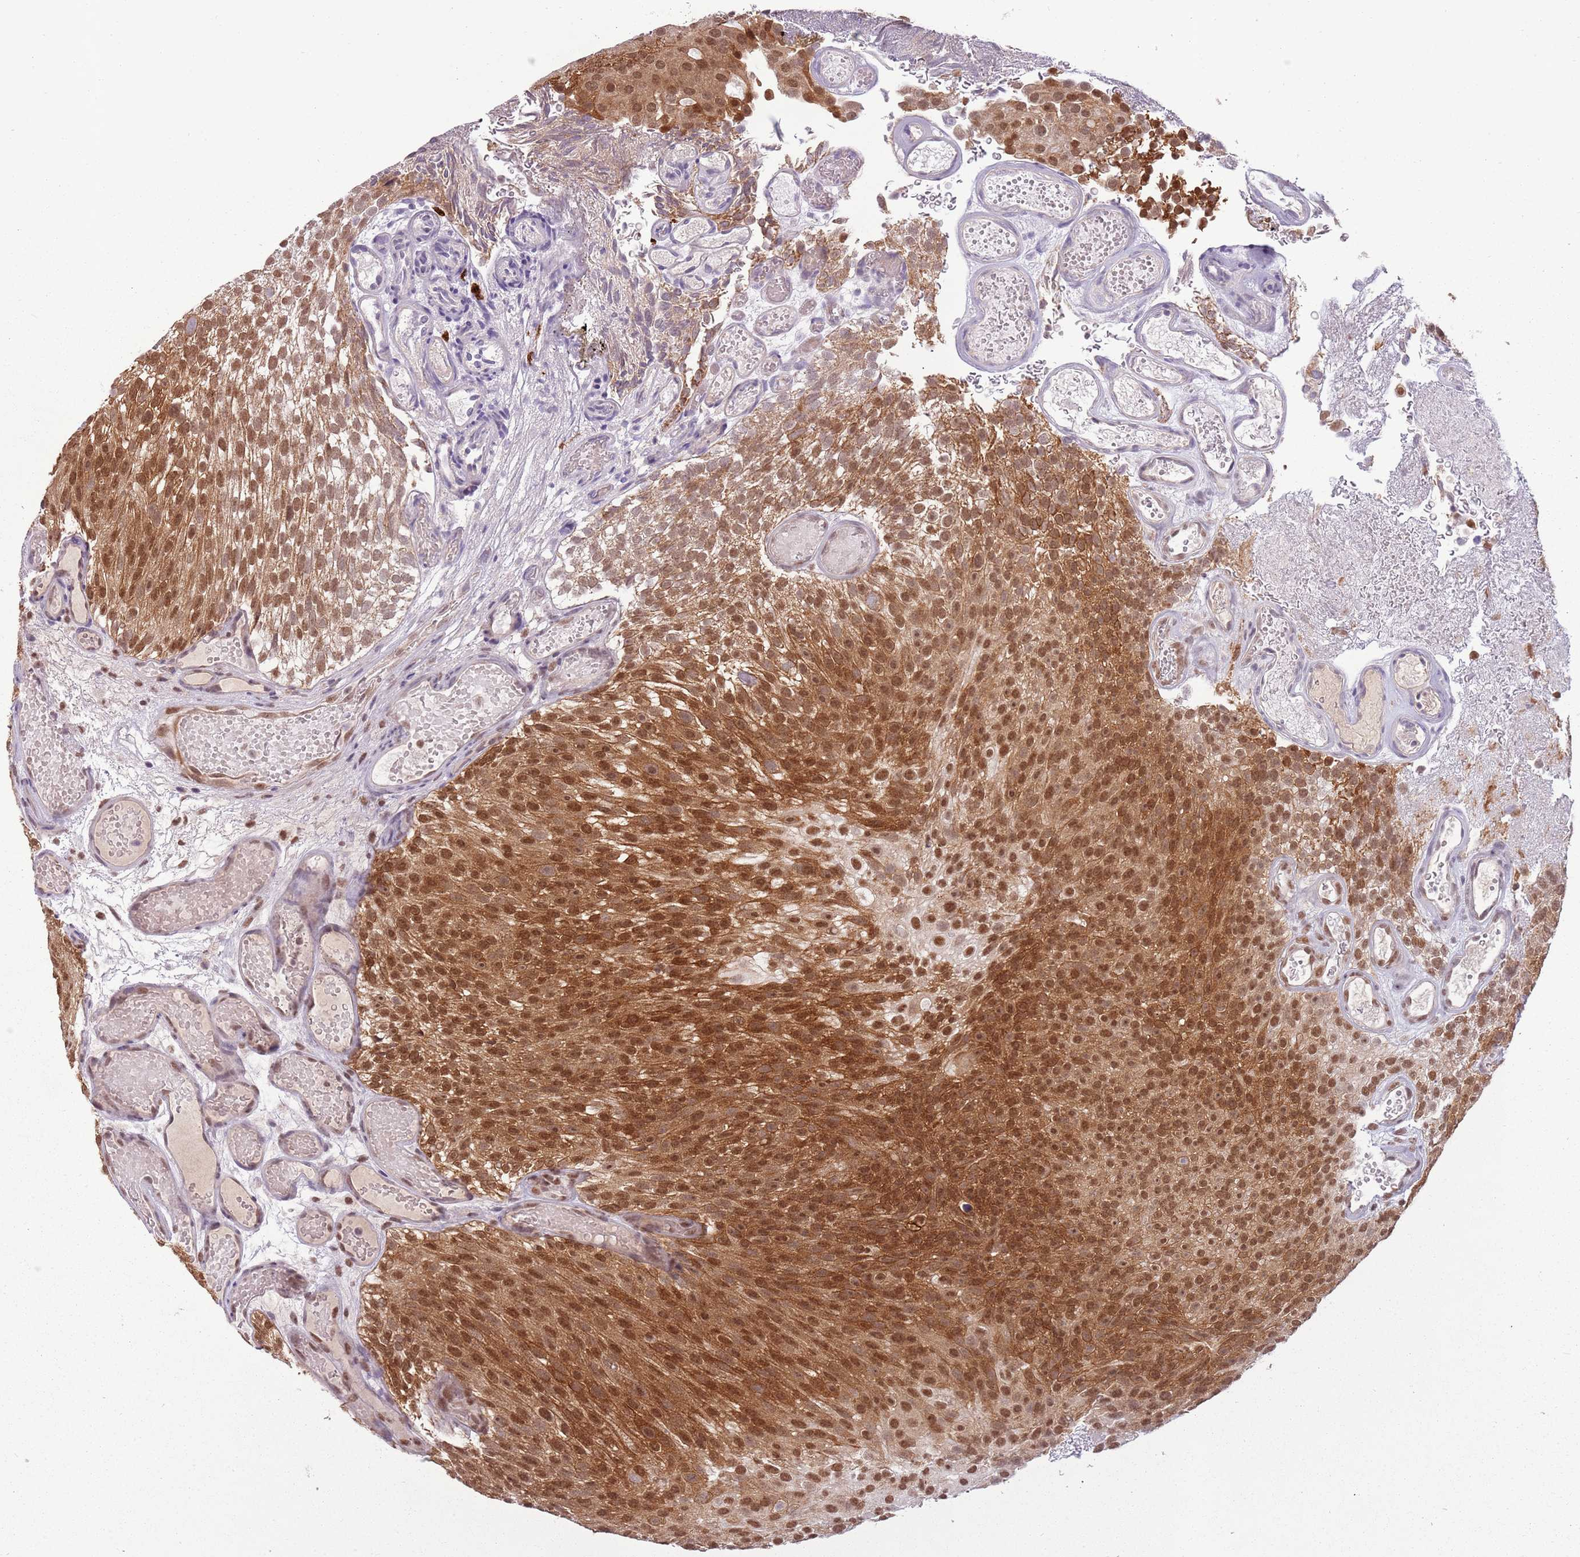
{"staining": {"intensity": "strong", "quantity": ">75%", "location": "nuclear"}, "tissue": "urothelial cancer", "cell_type": "Tumor cells", "image_type": "cancer", "snomed": [{"axis": "morphology", "description": "Urothelial carcinoma, Low grade"}, {"axis": "topography", "description": "Urinary bladder"}], "caption": "Protein staining of urothelial cancer tissue reveals strong nuclear expression in about >75% of tumor cells.", "gene": "FAM120AOS", "patient": {"sex": "male", "age": 78}}